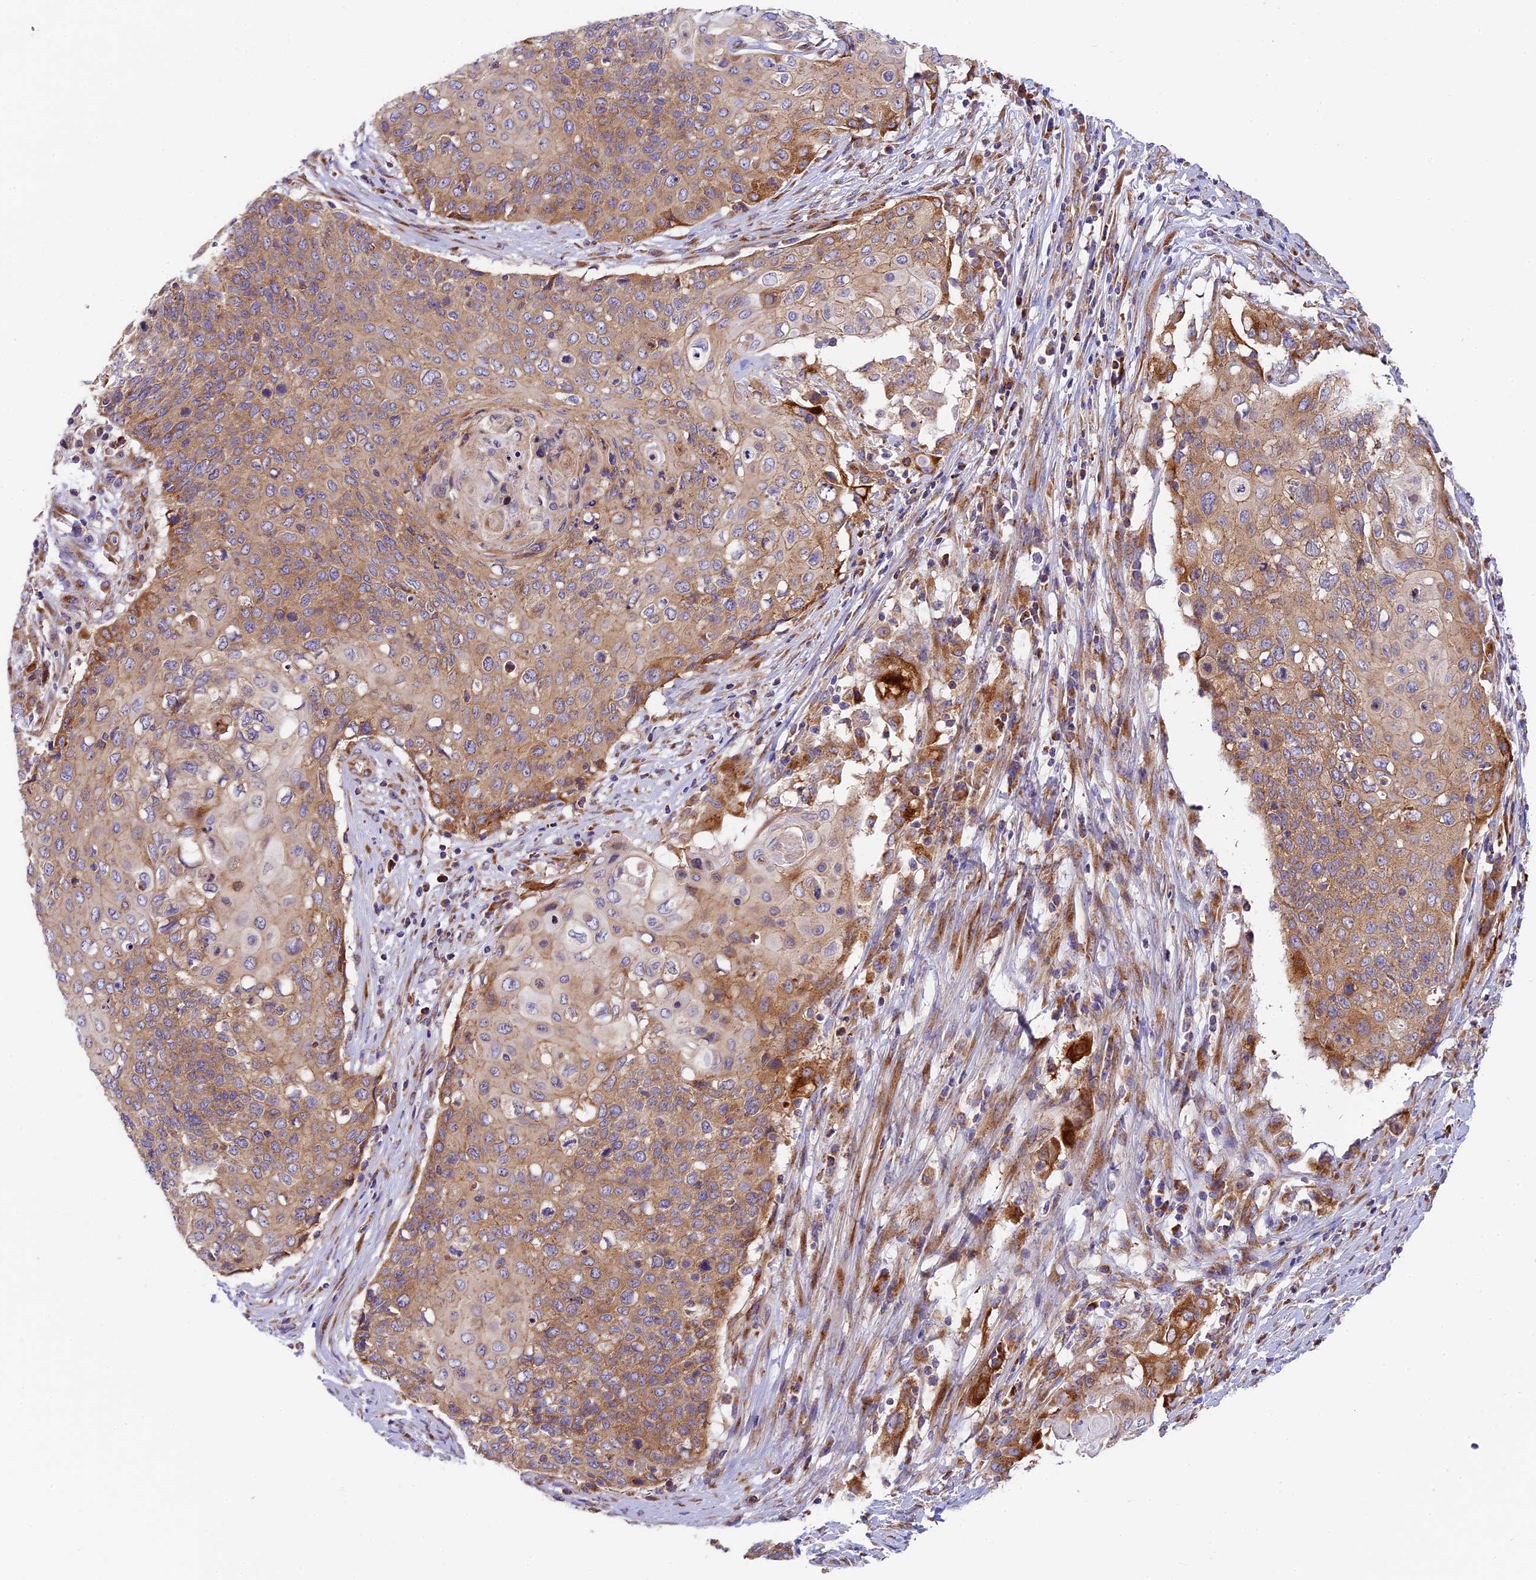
{"staining": {"intensity": "moderate", "quantity": ">75%", "location": "cytoplasmic/membranous"}, "tissue": "cervical cancer", "cell_type": "Tumor cells", "image_type": "cancer", "snomed": [{"axis": "morphology", "description": "Squamous cell carcinoma, NOS"}, {"axis": "topography", "description": "Cervix"}], "caption": "Immunohistochemistry histopathology image of neoplastic tissue: cervical cancer (squamous cell carcinoma) stained using immunohistochemistry demonstrates medium levels of moderate protein expression localized specifically in the cytoplasmic/membranous of tumor cells, appearing as a cytoplasmic/membranous brown color.", "gene": "MRAS", "patient": {"sex": "female", "age": 39}}